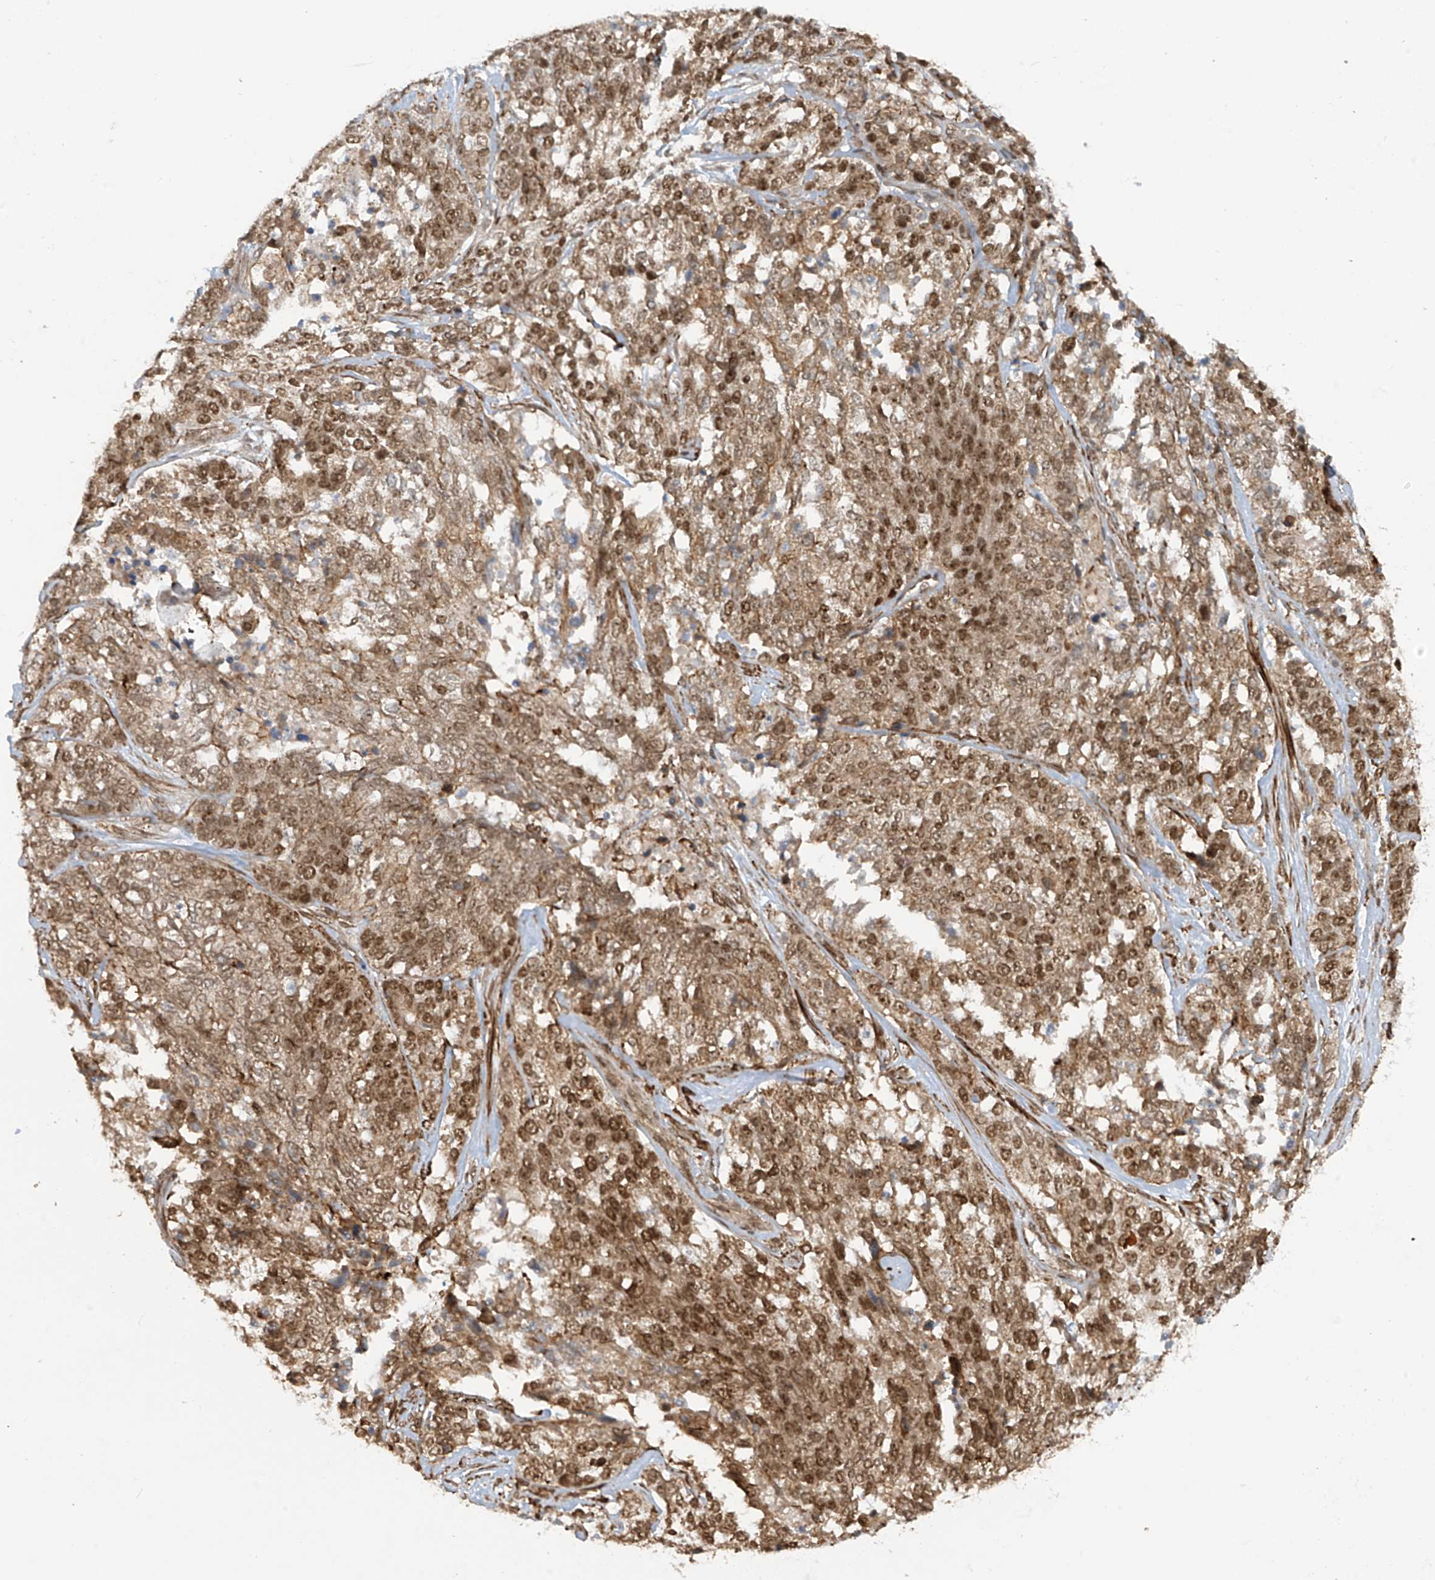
{"staining": {"intensity": "moderate", "quantity": ">75%", "location": "nuclear"}, "tissue": "ovarian cancer", "cell_type": "Tumor cells", "image_type": "cancer", "snomed": [{"axis": "morphology", "description": "Cystadenocarcinoma, serous, NOS"}, {"axis": "topography", "description": "Ovary"}], "caption": "Immunohistochemistry (IHC) (DAB) staining of human ovarian cancer (serous cystadenocarcinoma) demonstrates moderate nuclear protein expression in about >75% of tumor cells.", "gene": "REPIN1", "patient": {"sex": "female", "age": 44}}